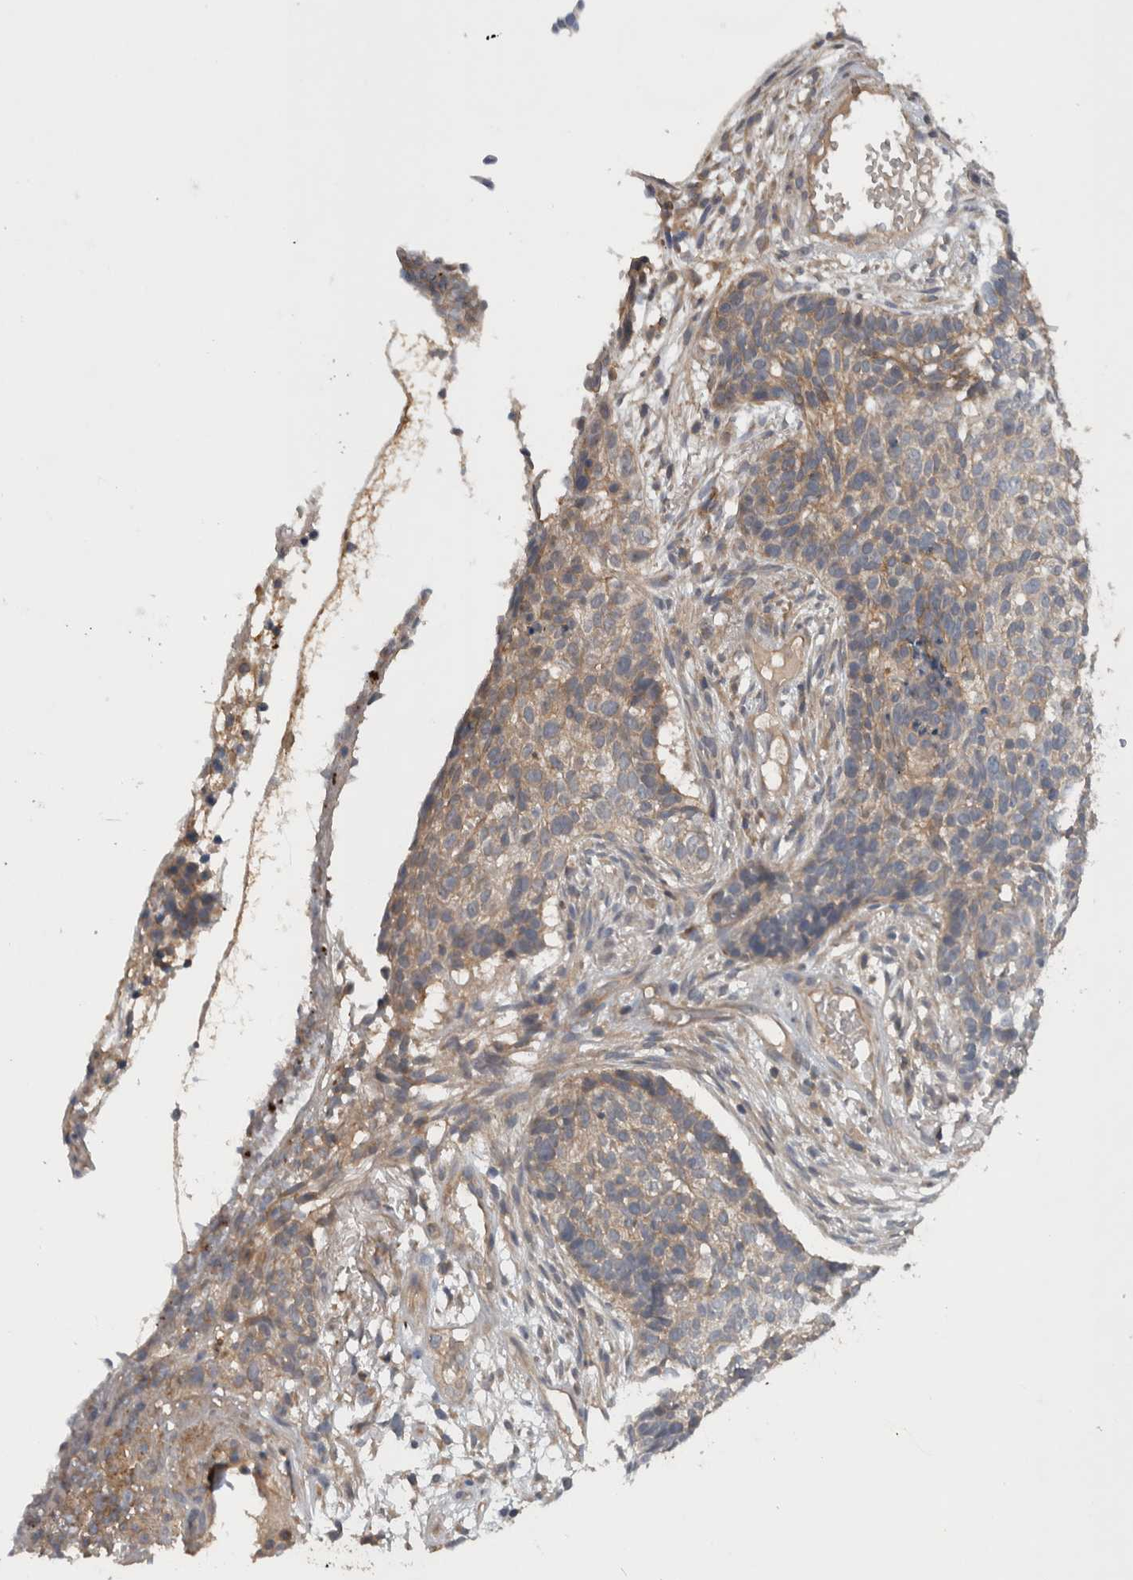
{"staining": {"intensity": "weak", "quantity": "25%-75%", "location": "cytoplasmic/membranous"}, "tissue": "skin cancer", "cell_type": "Tumor cells", "image_type": "cancer", "snomed": [{"axis": "morphology", "description": "Basal cell carcinoma"}, {"axis": "topography", "description": "Skin"}], "caption": "Immunohistochemistry micrograph of neoplastic tissue: basal cell carcinoma (skin) stained using immunohistochemistry displays low levels of weak protein expression localized specifically in the cytoplasmic/membranous of tumor cells, appearing as a cytoplasmic/membranous brown color.", "gene": "SCARA5", "patient": {"sex": "male", "age": 85}}